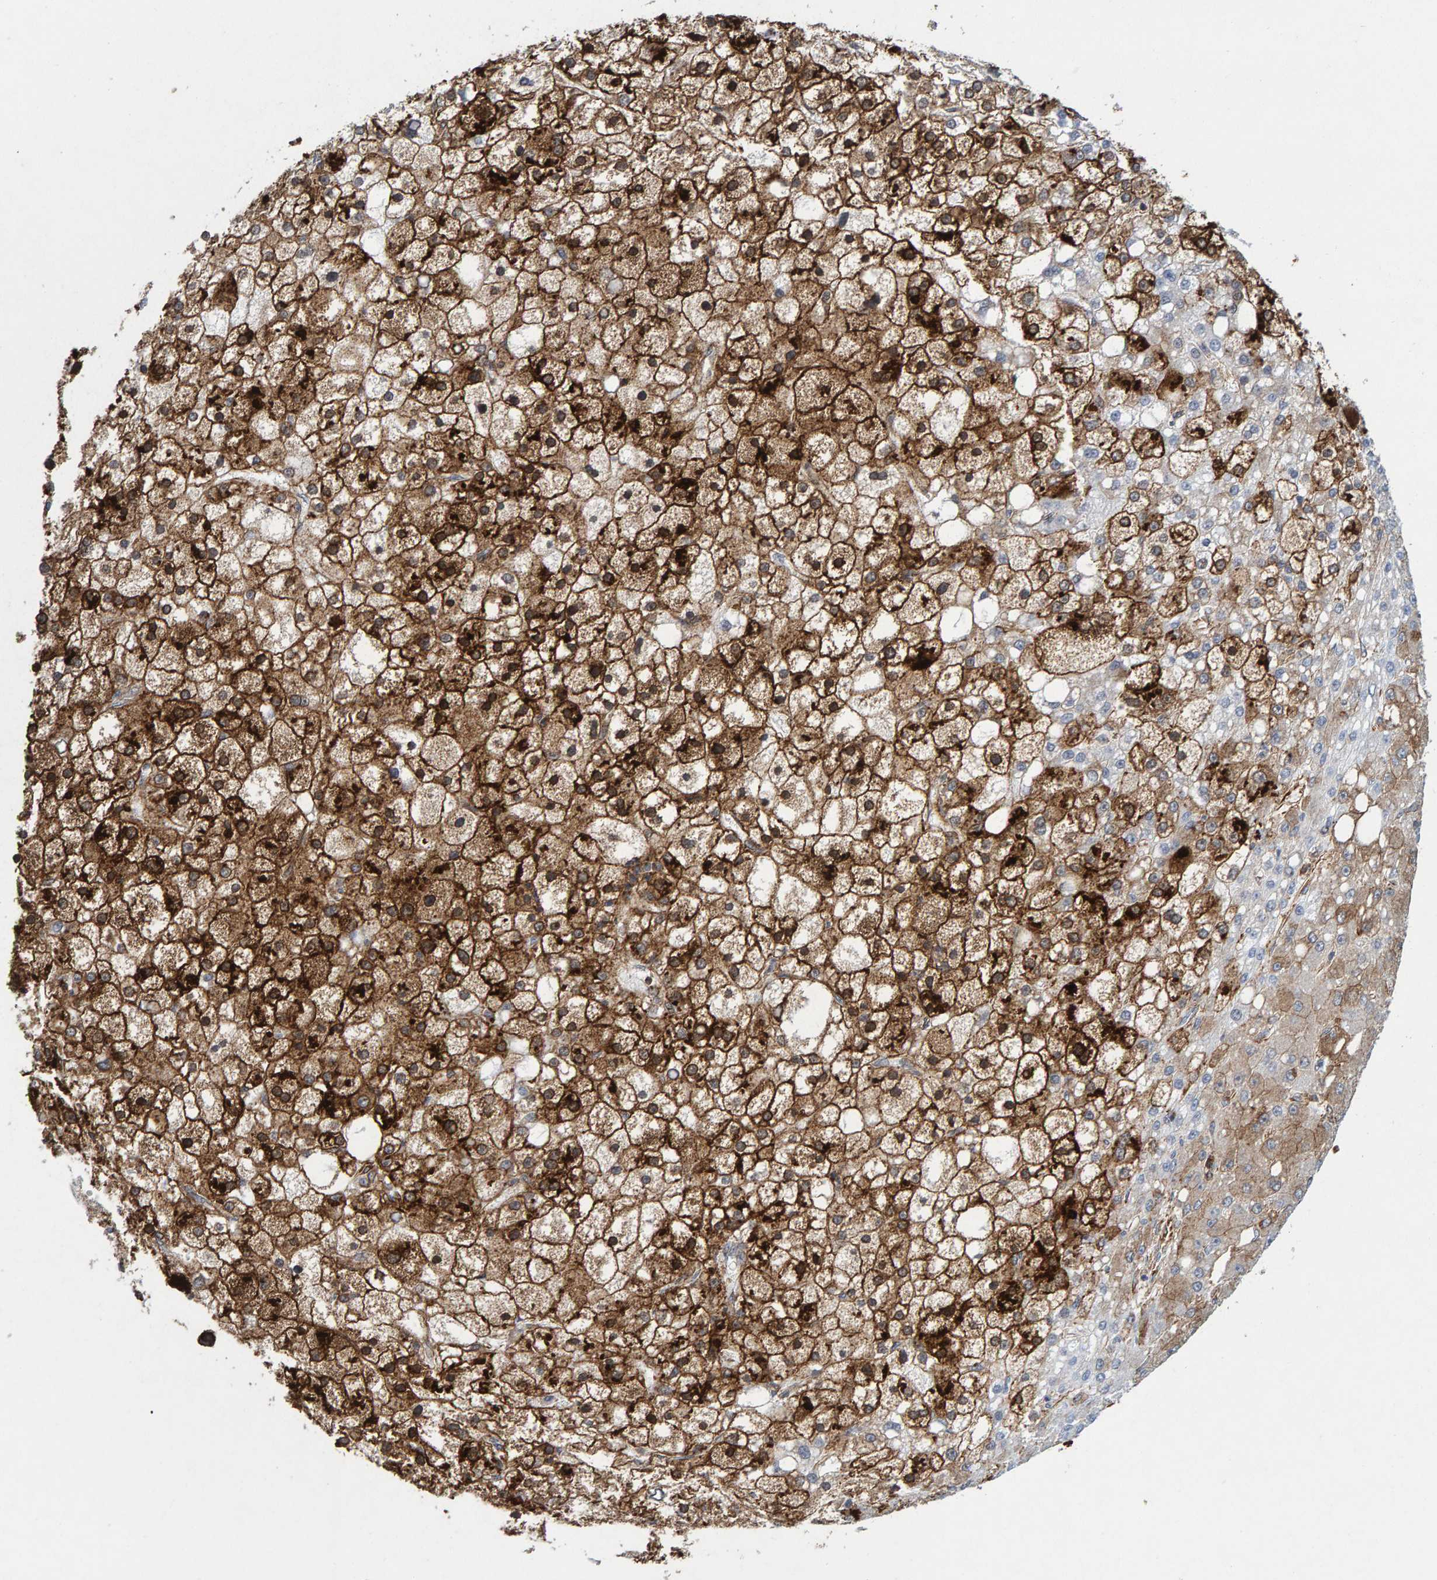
{"staining": {"intensity": "strong", "quantity": ">75%", "location": "cytoplasmic/membranous"}, "tissue": "liver cancer", "cell_type": "Tumor cells", "image_type": "cancer", "snomed": [{"axis": "morphology", "description": "Carcinoma, Hepatocellular, NOS"}, {"axis": "topography", "description": "Liver"}], "caption": "Brown immunohistochemical staining in liver hepatocellular carcinoma exhibits strong cytoplasmic/membranous positivity in about >75% of tumor cells. (Brightfield microscopy of DAB IHC at high magnification).", "gene": "MVP", "patient": {"sex": "male", "age": 67}}